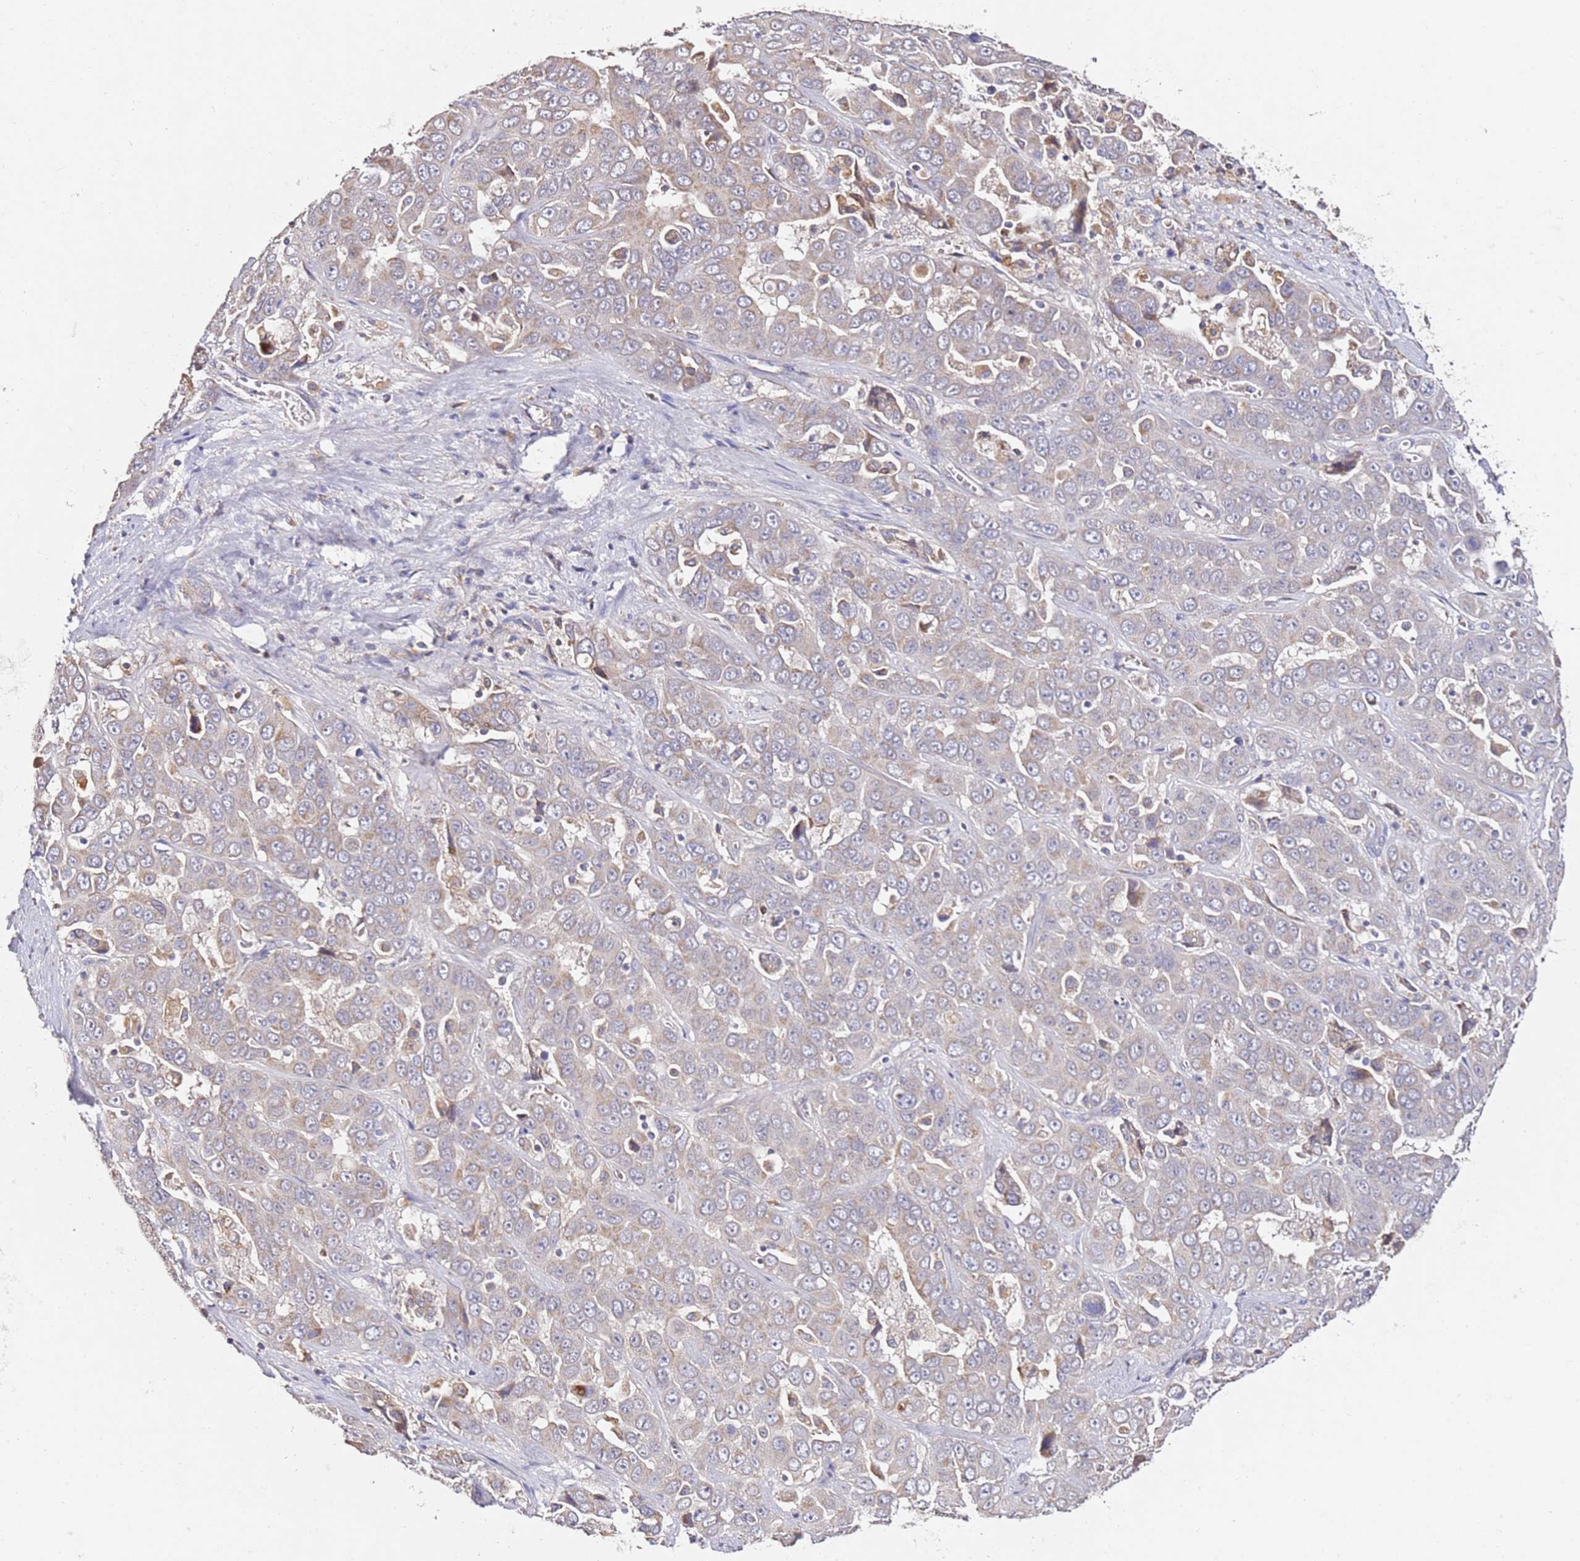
{"staining": {"intensity": "weak", "quantity": "<25%", "location": "cytoplasmic/membranous"}, "tissue": "liver cancer", "cell_type": "Tumor cells", "image_type": "cancer", "snomed": [{"axis": "morphology", "description": "Cholangiocarcinoma"}, {"axis": "topography", "description": "Liver"}], "caption": "Tumor cells show no significant protein staining in cholangiocarcinoma (liver).", "gene": "OR2B11", "patient": {"sex": "female", "age": 52}}